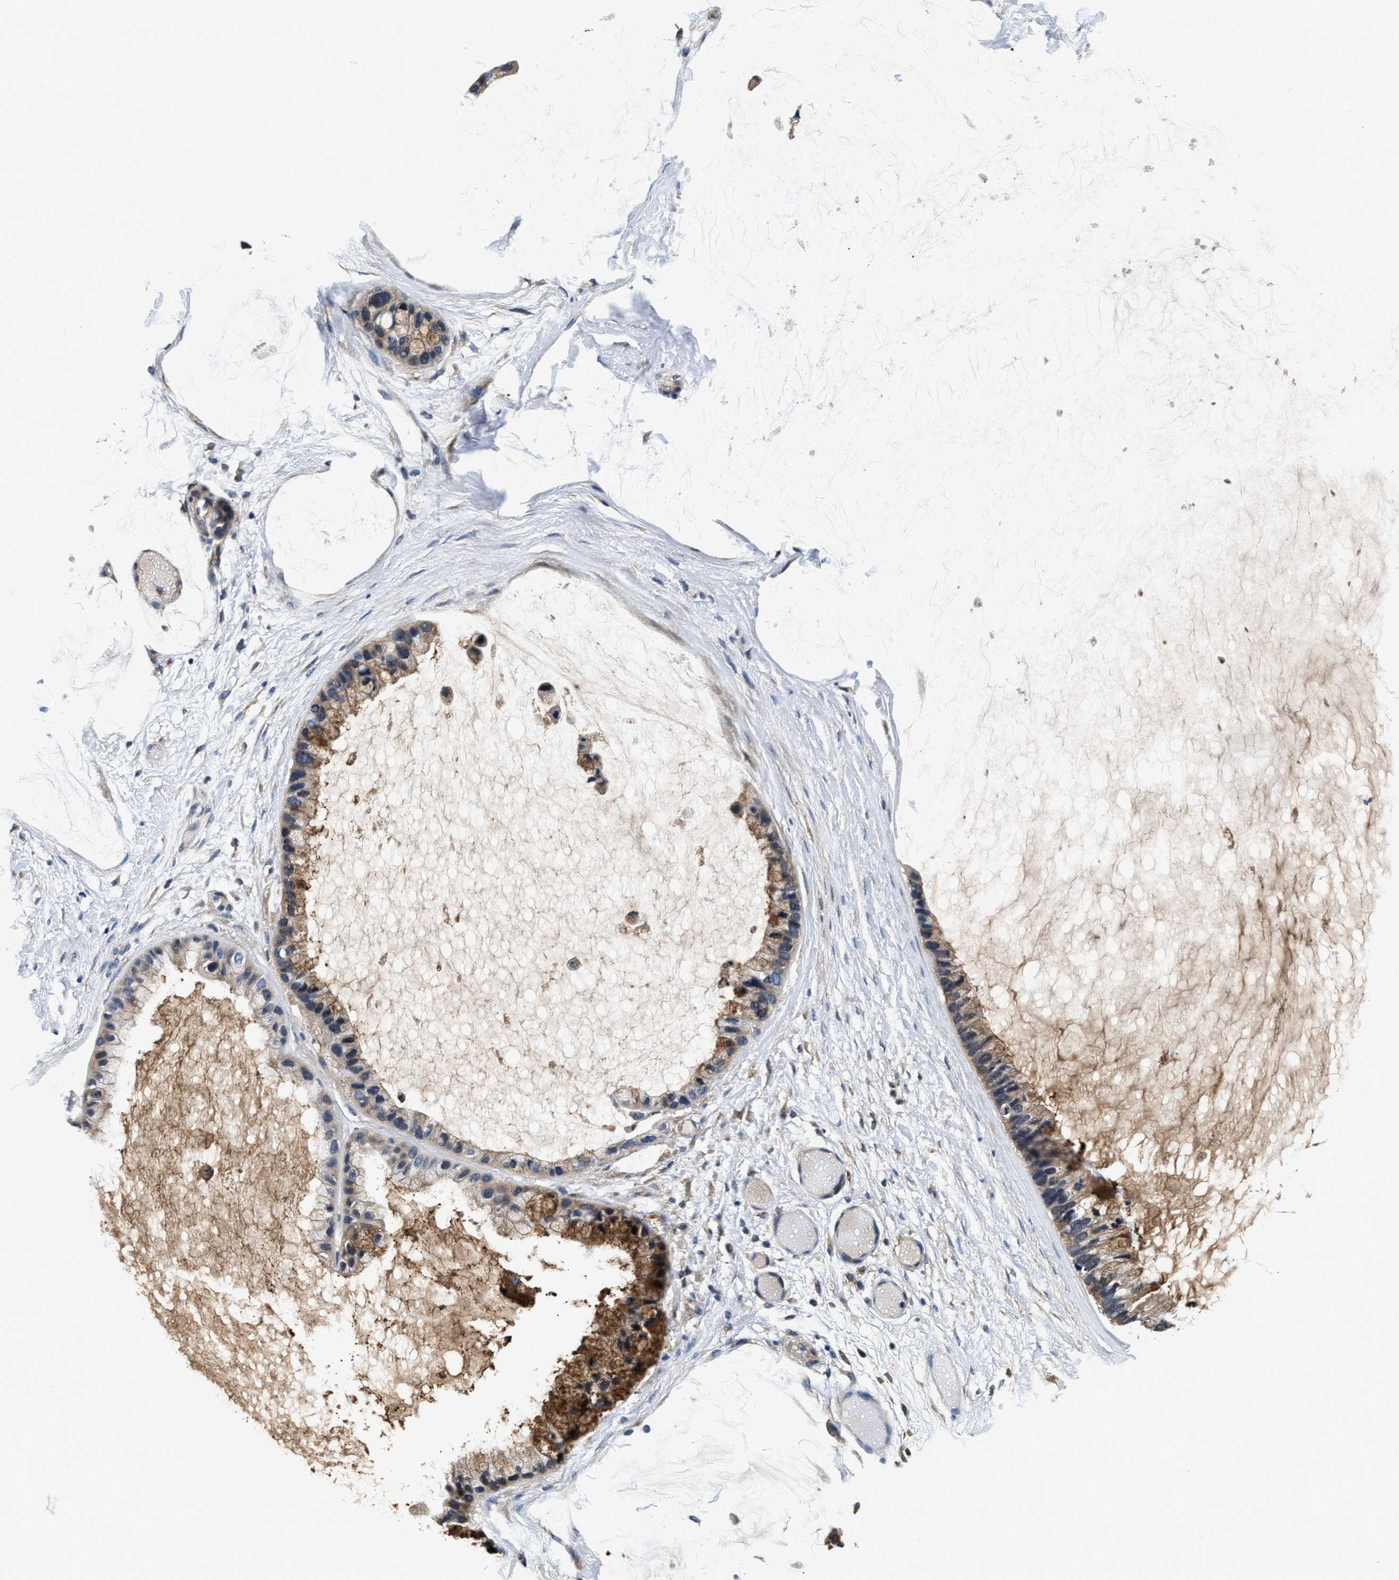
{"staining": {"intensity": "moderate", "quantity": ">75%", "location": "cytoplasmic/membranous"}, "tissue": "ovarian cancer", "cell_type": "Tumor cells", "image_type": "cancer", "snomed": [{"axis": "morphology", "description": "Cystadenocarcinoma, mucinous, NOS"}, {"axis": "topography", "description": "Ovary"}], "caption": "There is medium levels of moderate cytoplasmic/membranous staining in tumor cells of mucinous cystadenocarcinoma (ovarian), as demonstrated by immunohistochemical staining (brown color).", "gene": "PHPT1", "patient": {"sex": "female", "age": 39}}